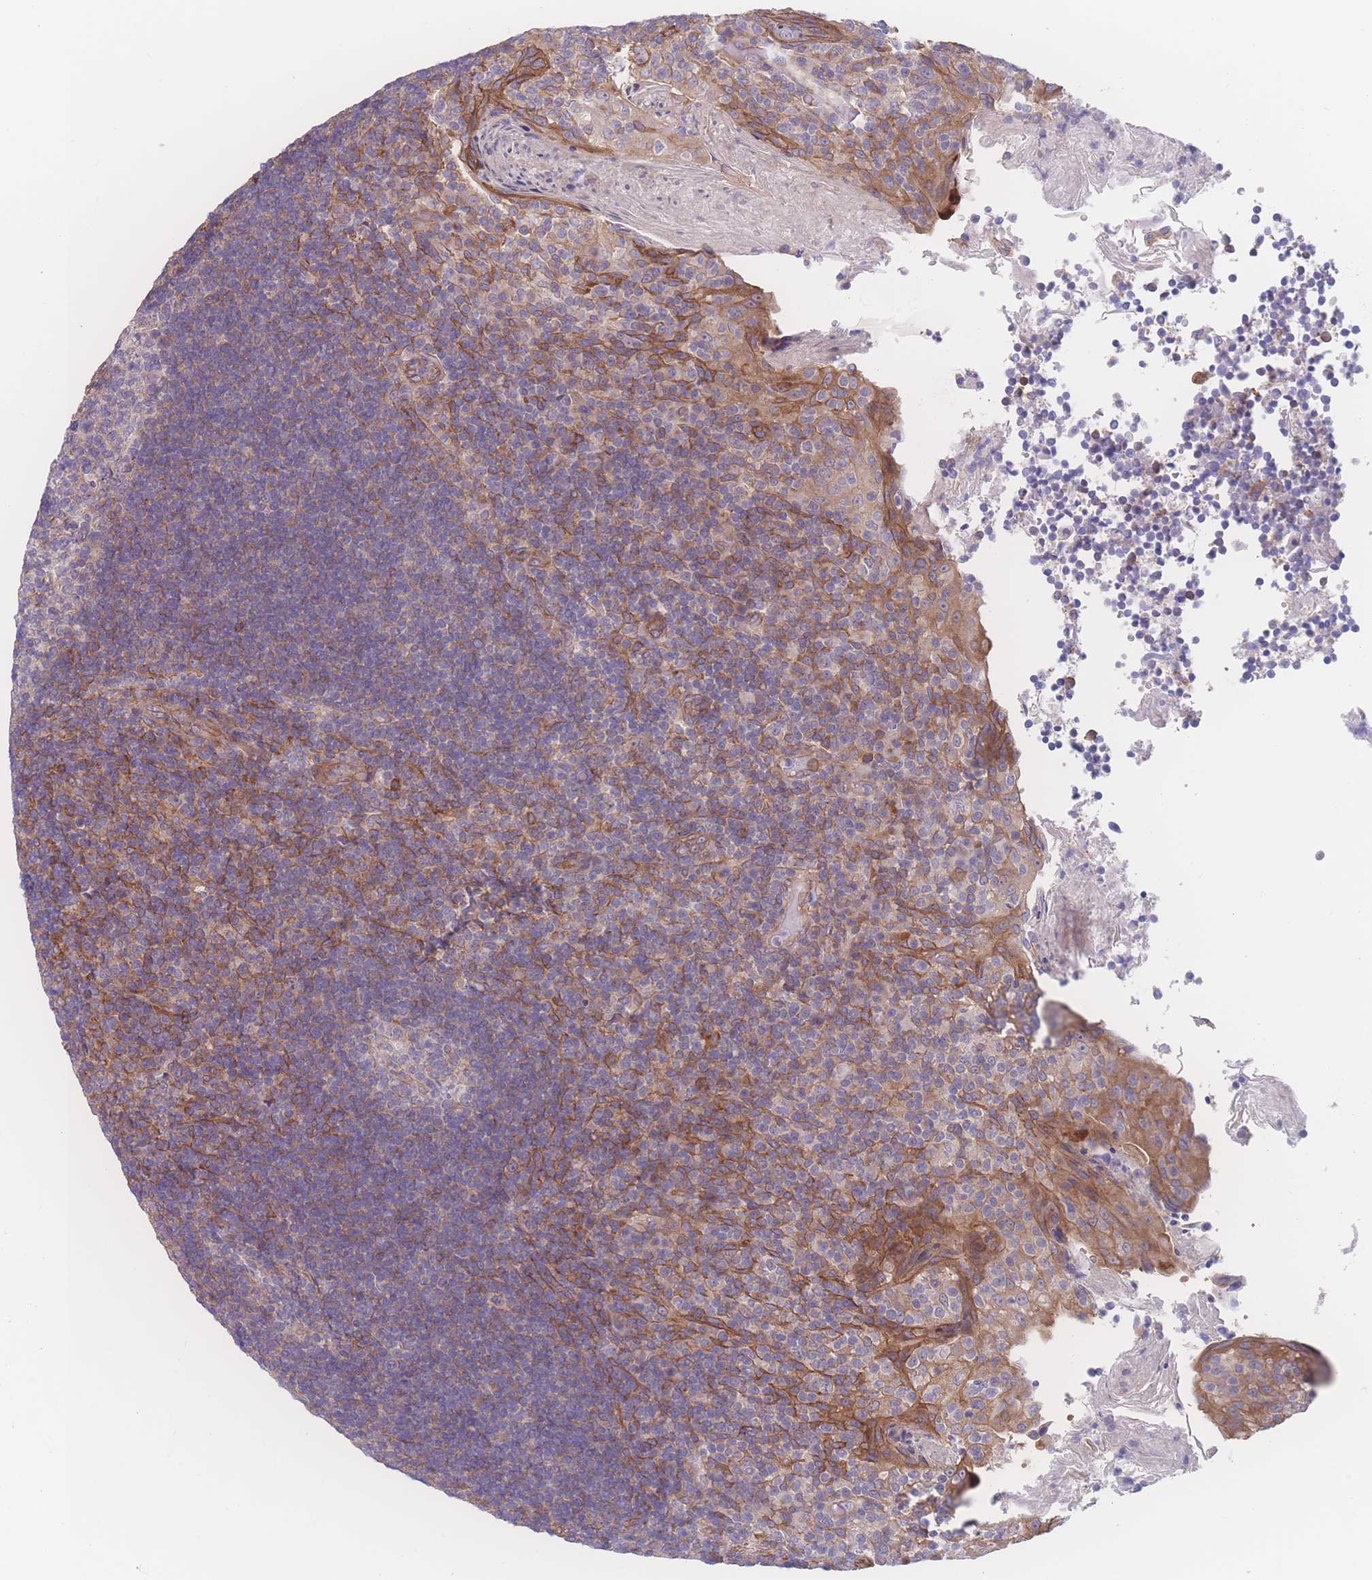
{"staining": {"intensity": "negative", "quantity": "none", "location": "none"}, "tissue": "tonsil", "cell_type": "Germinal center cells", "image_type": "normal", "snomed": [{"axis": "morphology", "description": "Normal tissue, NOS"}, {"axis": "topography", "description": "Tonsil"}], "caption": "Germinal center cells show no significant protein staining in unremarkable tonsil. (DAB (3,3'-diaminobenzidine) IHC, high magnification).", "gene": "CFAP97", "patient": {"sex": "female", "age": 10}}